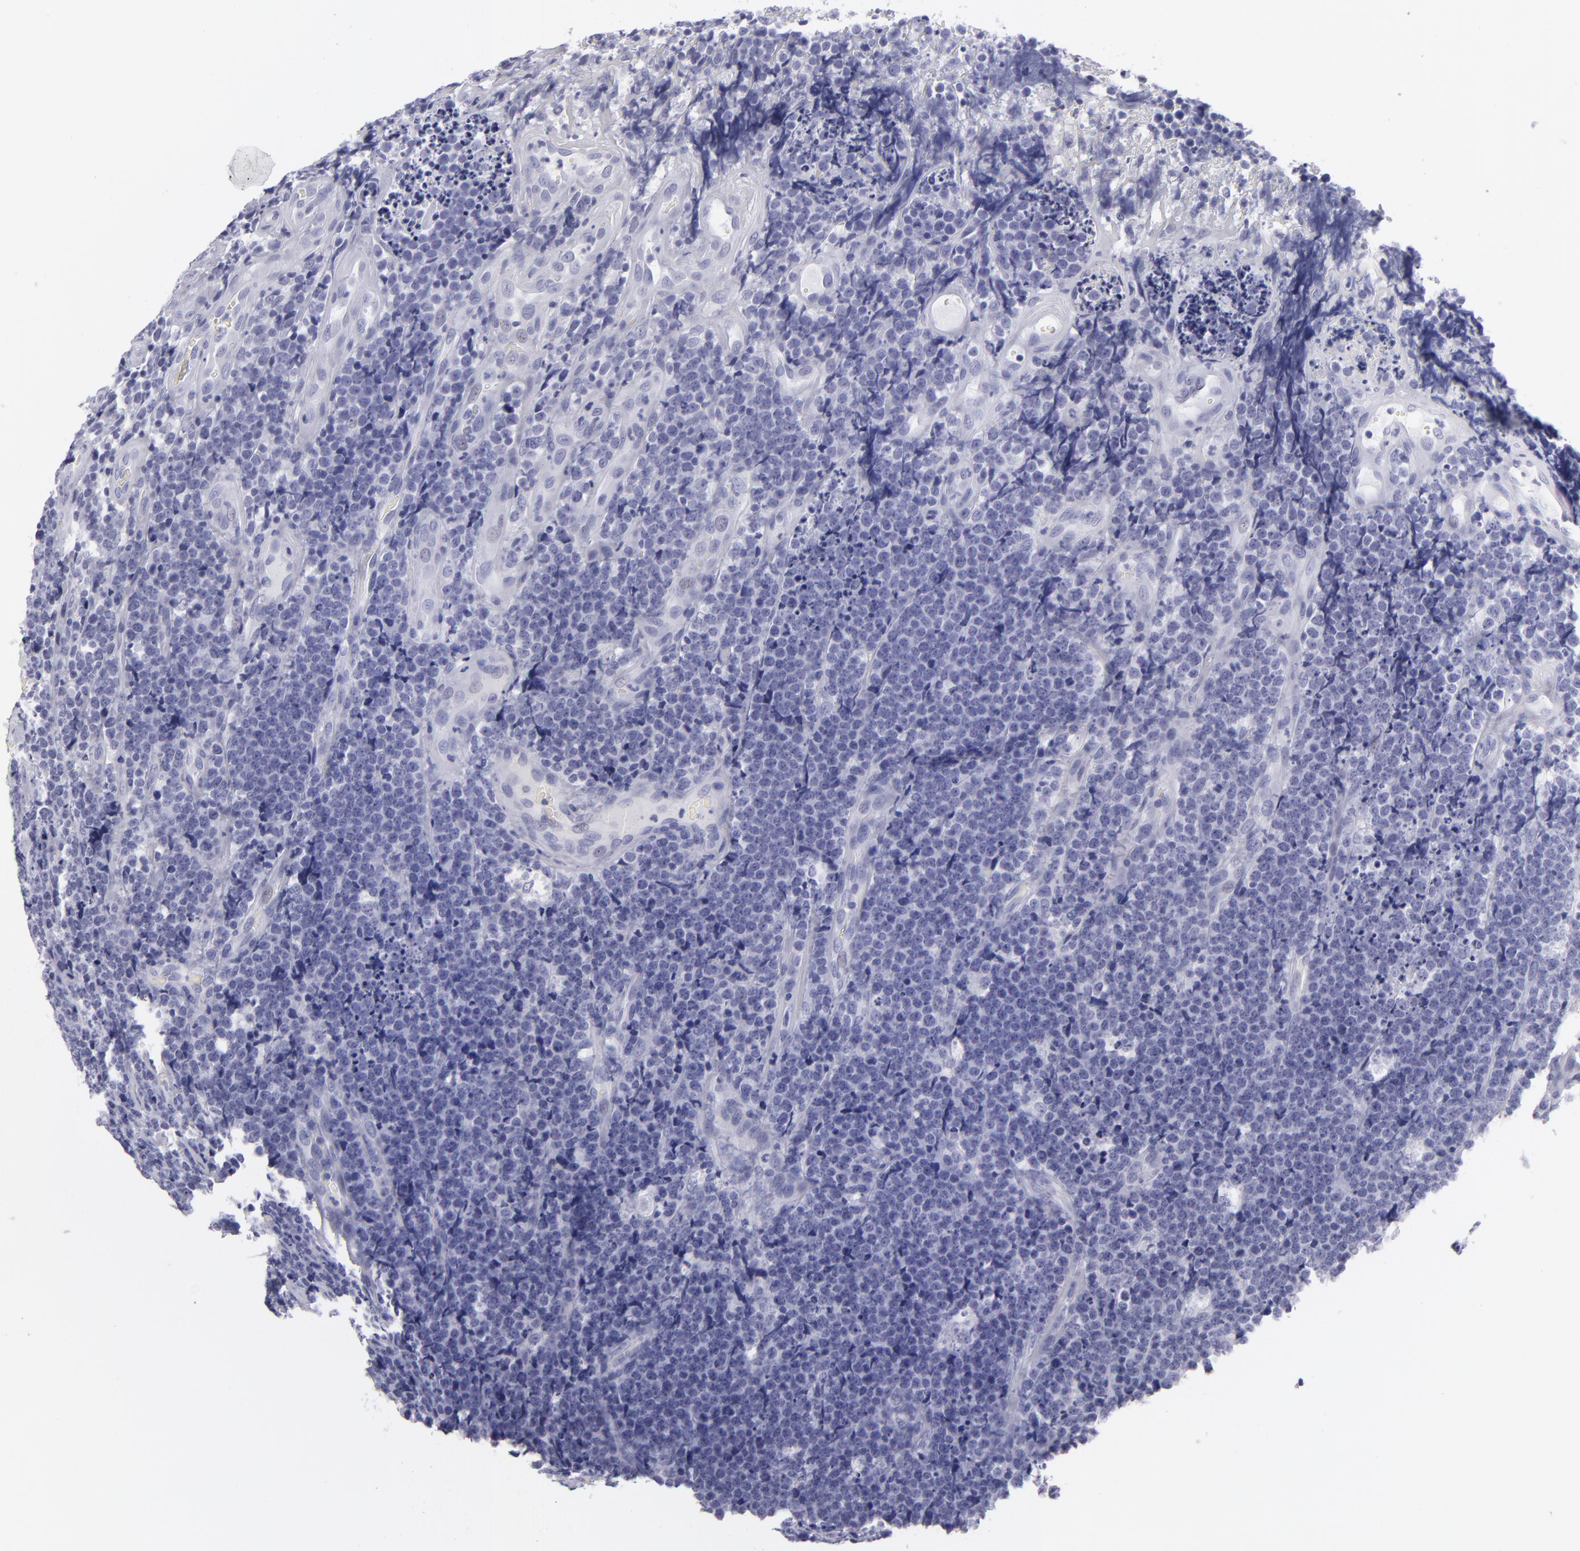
{"staining": {"intensity": "negative", "quantity": "none", "location": "none"}, "tissue": "lymphoma", "cell_type": "Tumor cells", "image_type": "cancer", "snomed": [{"axis": "morphology", "description": "Malignant lymphoma, non-Hodgkin's type, High grade"}, {"axis": "topography", "description": "Small intestine"}, {"axis": "topography", "description": "Colon"}], "caption": "Immunohistochemical staining of lymphoma displays no significant staining in tumor cells. (DAB (3,3'-diaminobenzidine) immunohistochemistry, high magnification).", "gene": "VIL1", "patient": {"sex": "male", "age": 8}}